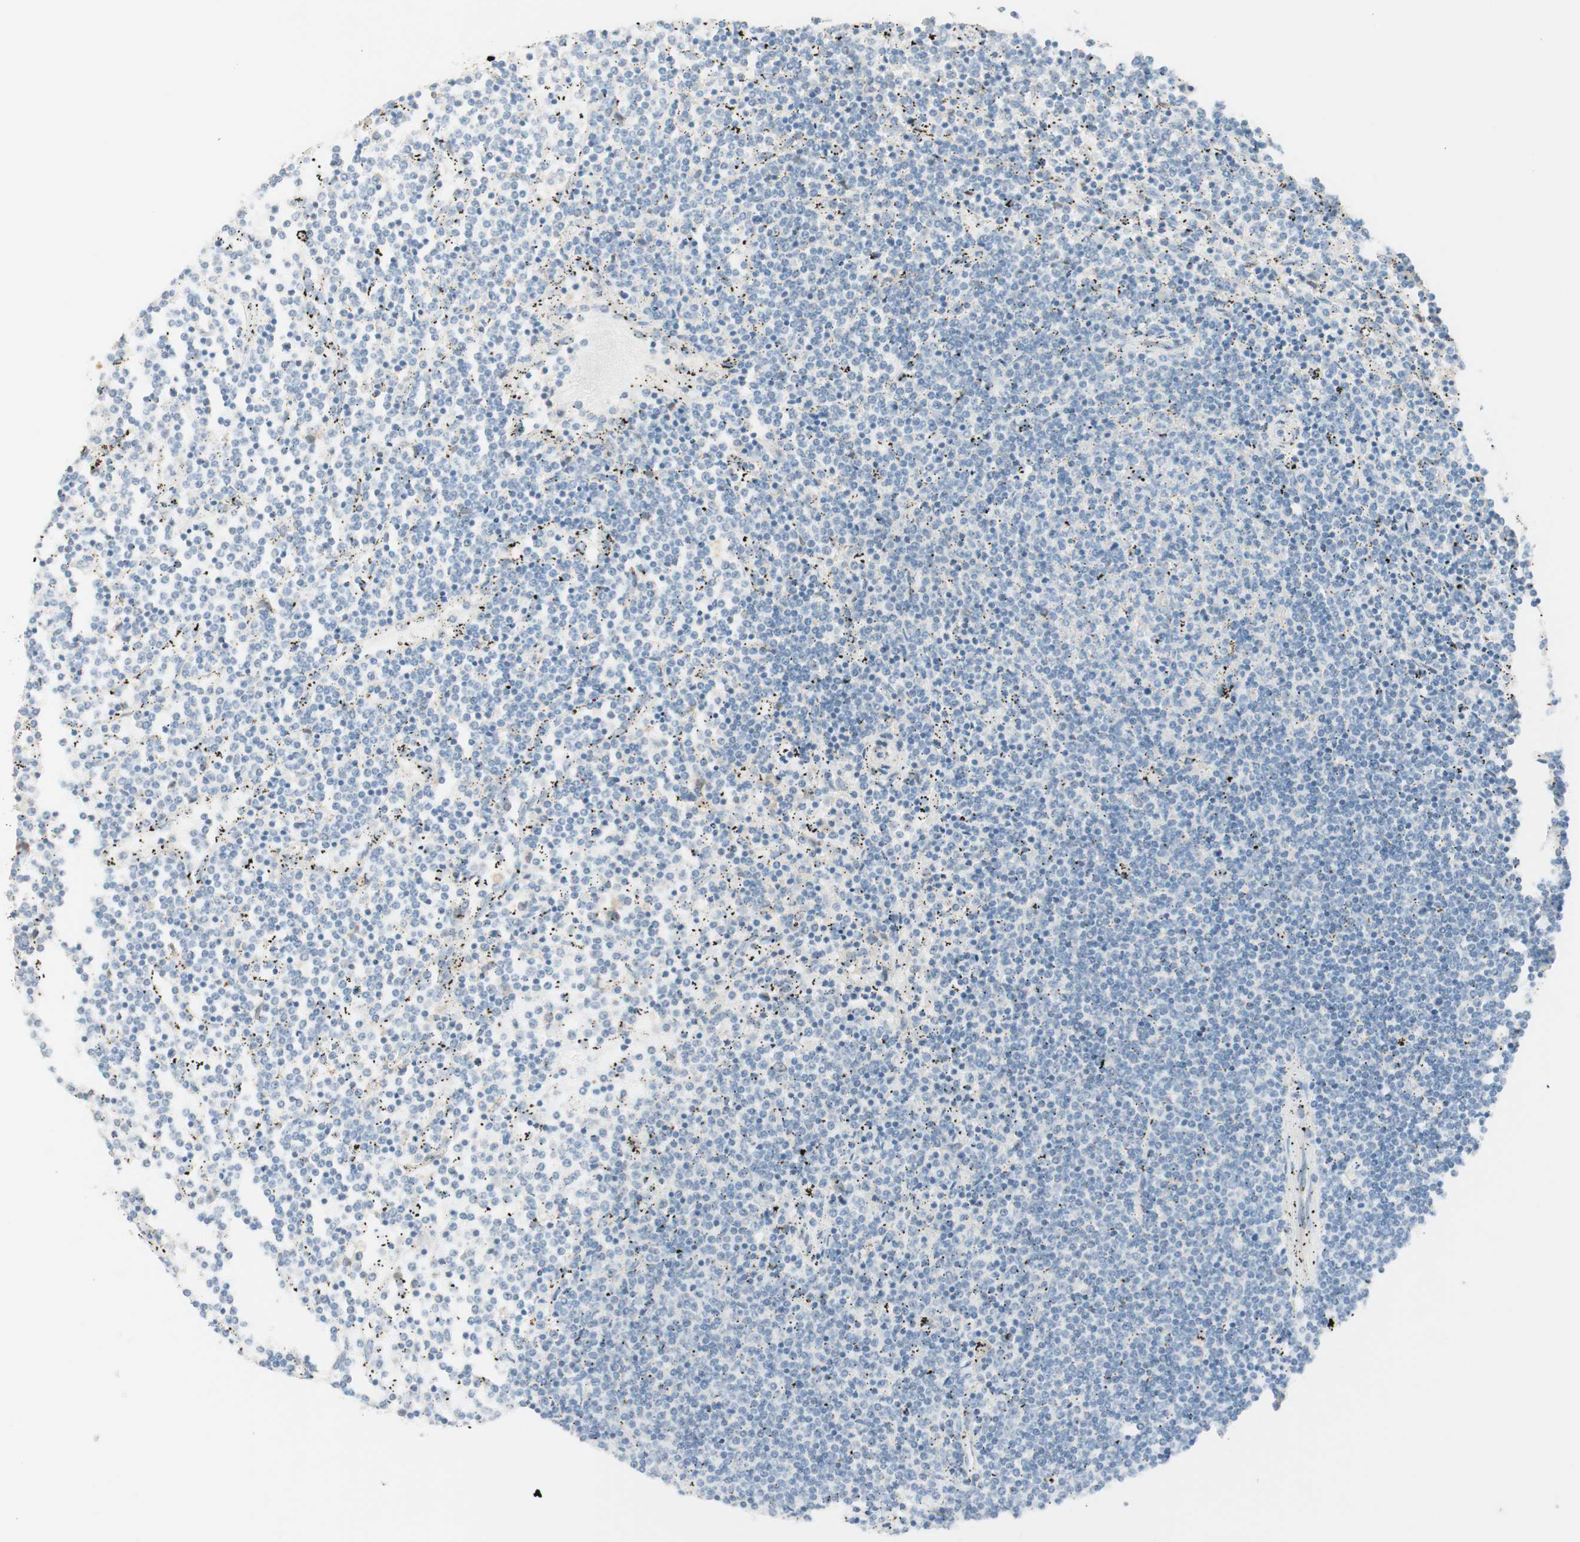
{"staining": {"intensity": "negative", "quantity": "none", "location": "none"}, "tissue": "lymphoma", "cell_type": "Tumor cells", "image_type": "cancer", "snomed": [{"axis": "morphology", "description": "Malignant lymphoma, non-Hodgkin's type, Low grade"}, {"axis": "topography", "description": "Spleen"}], "caption": "Photomicrograph shows no significant protein positivity in tumor cells of malignant lymphoma, non-Hodgkin's type (low-grade).", "gene": "COMT", "patient": {"sex": "female", "age": 50}}